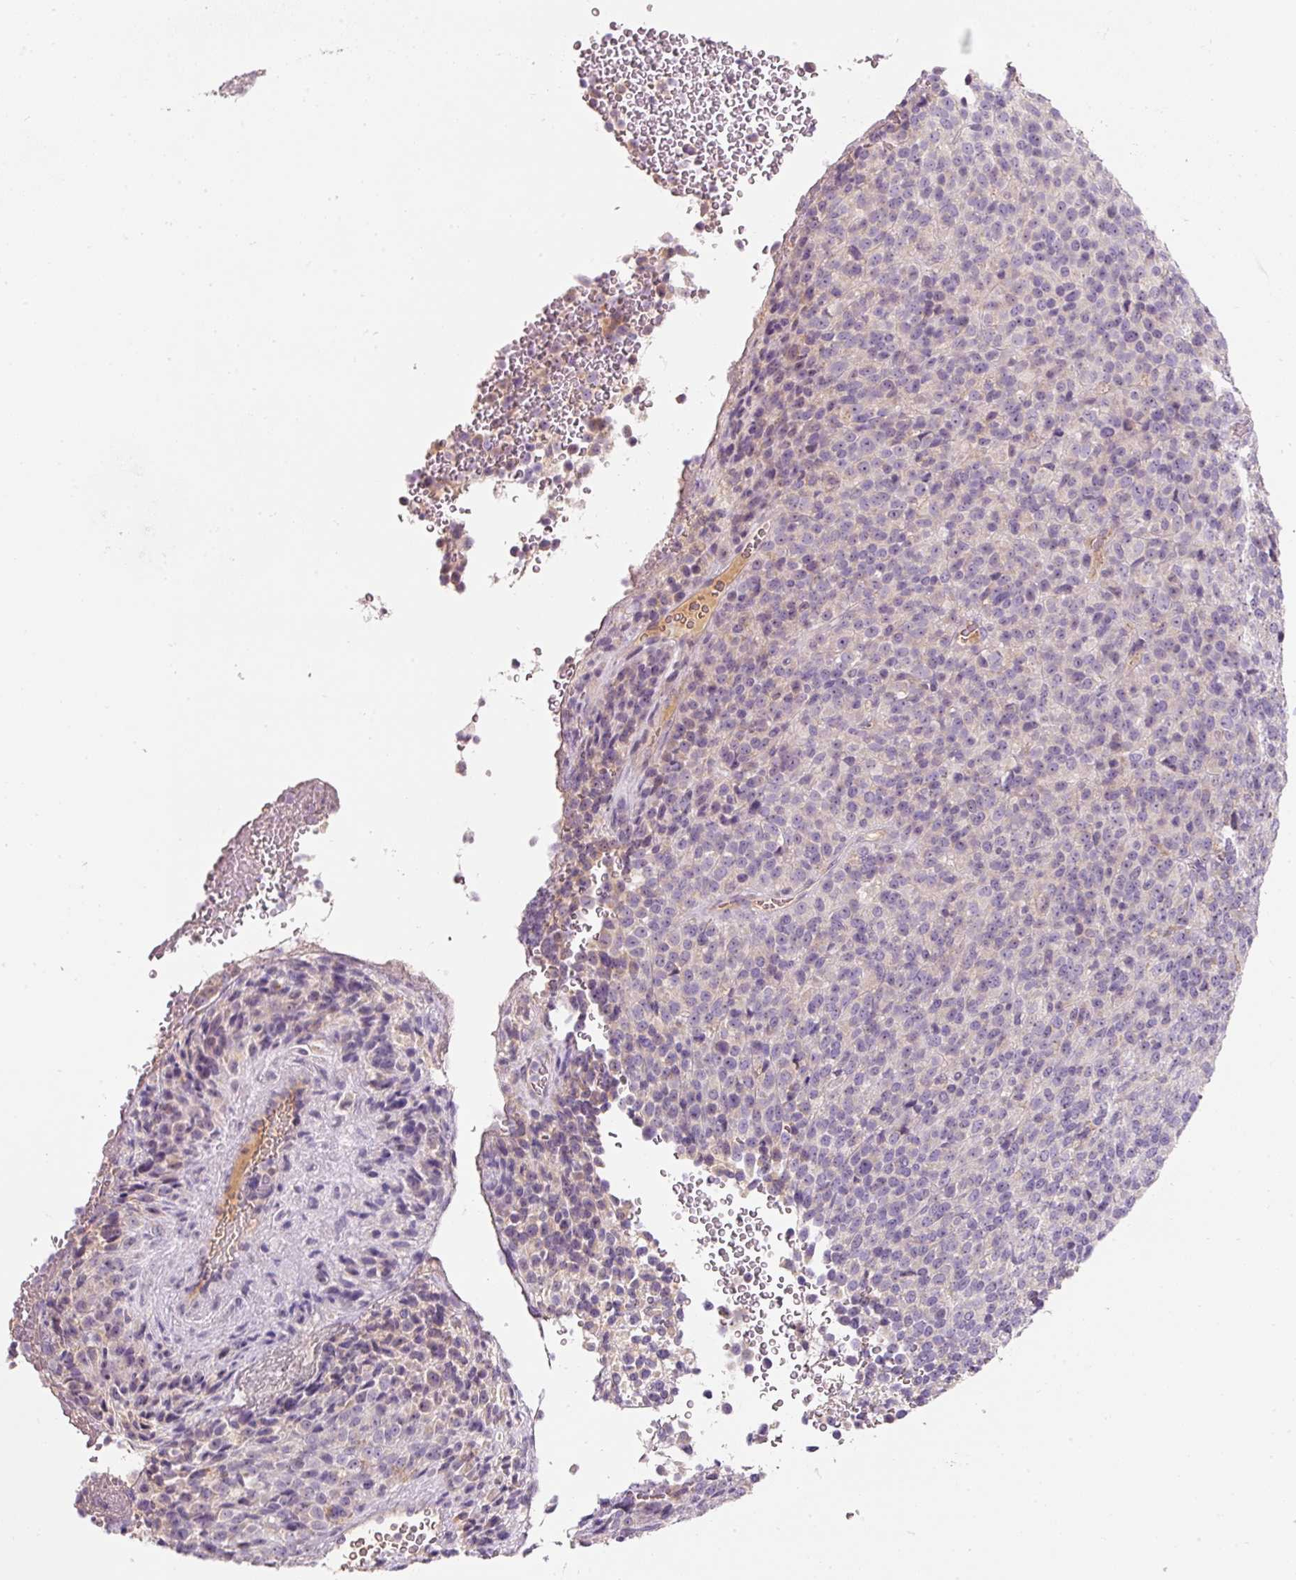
{"staining": {"intensity": "negative", "quantity": "none", "location": "none"}, "tissue": "melanoma", "cell_type": "Tumor cells", "image_type": "cancer", "snomed": [{"axis": "morphology", "description": "Malignant melanoma, Metastatic site"}, {"axis": "topography", "description": "Brain"}], "caption": "High magnification brightfield microscopy of malignant melanoma (metastatic site) stained with DAB (brown) and counterstained with hematoxylin (blue): tumor cells show no significant expression. (DAB IHC visualized using brightfield microscopy, high magnification).", "gene": "TMEM37", "patient": {"sex": "female", "age": 56}}